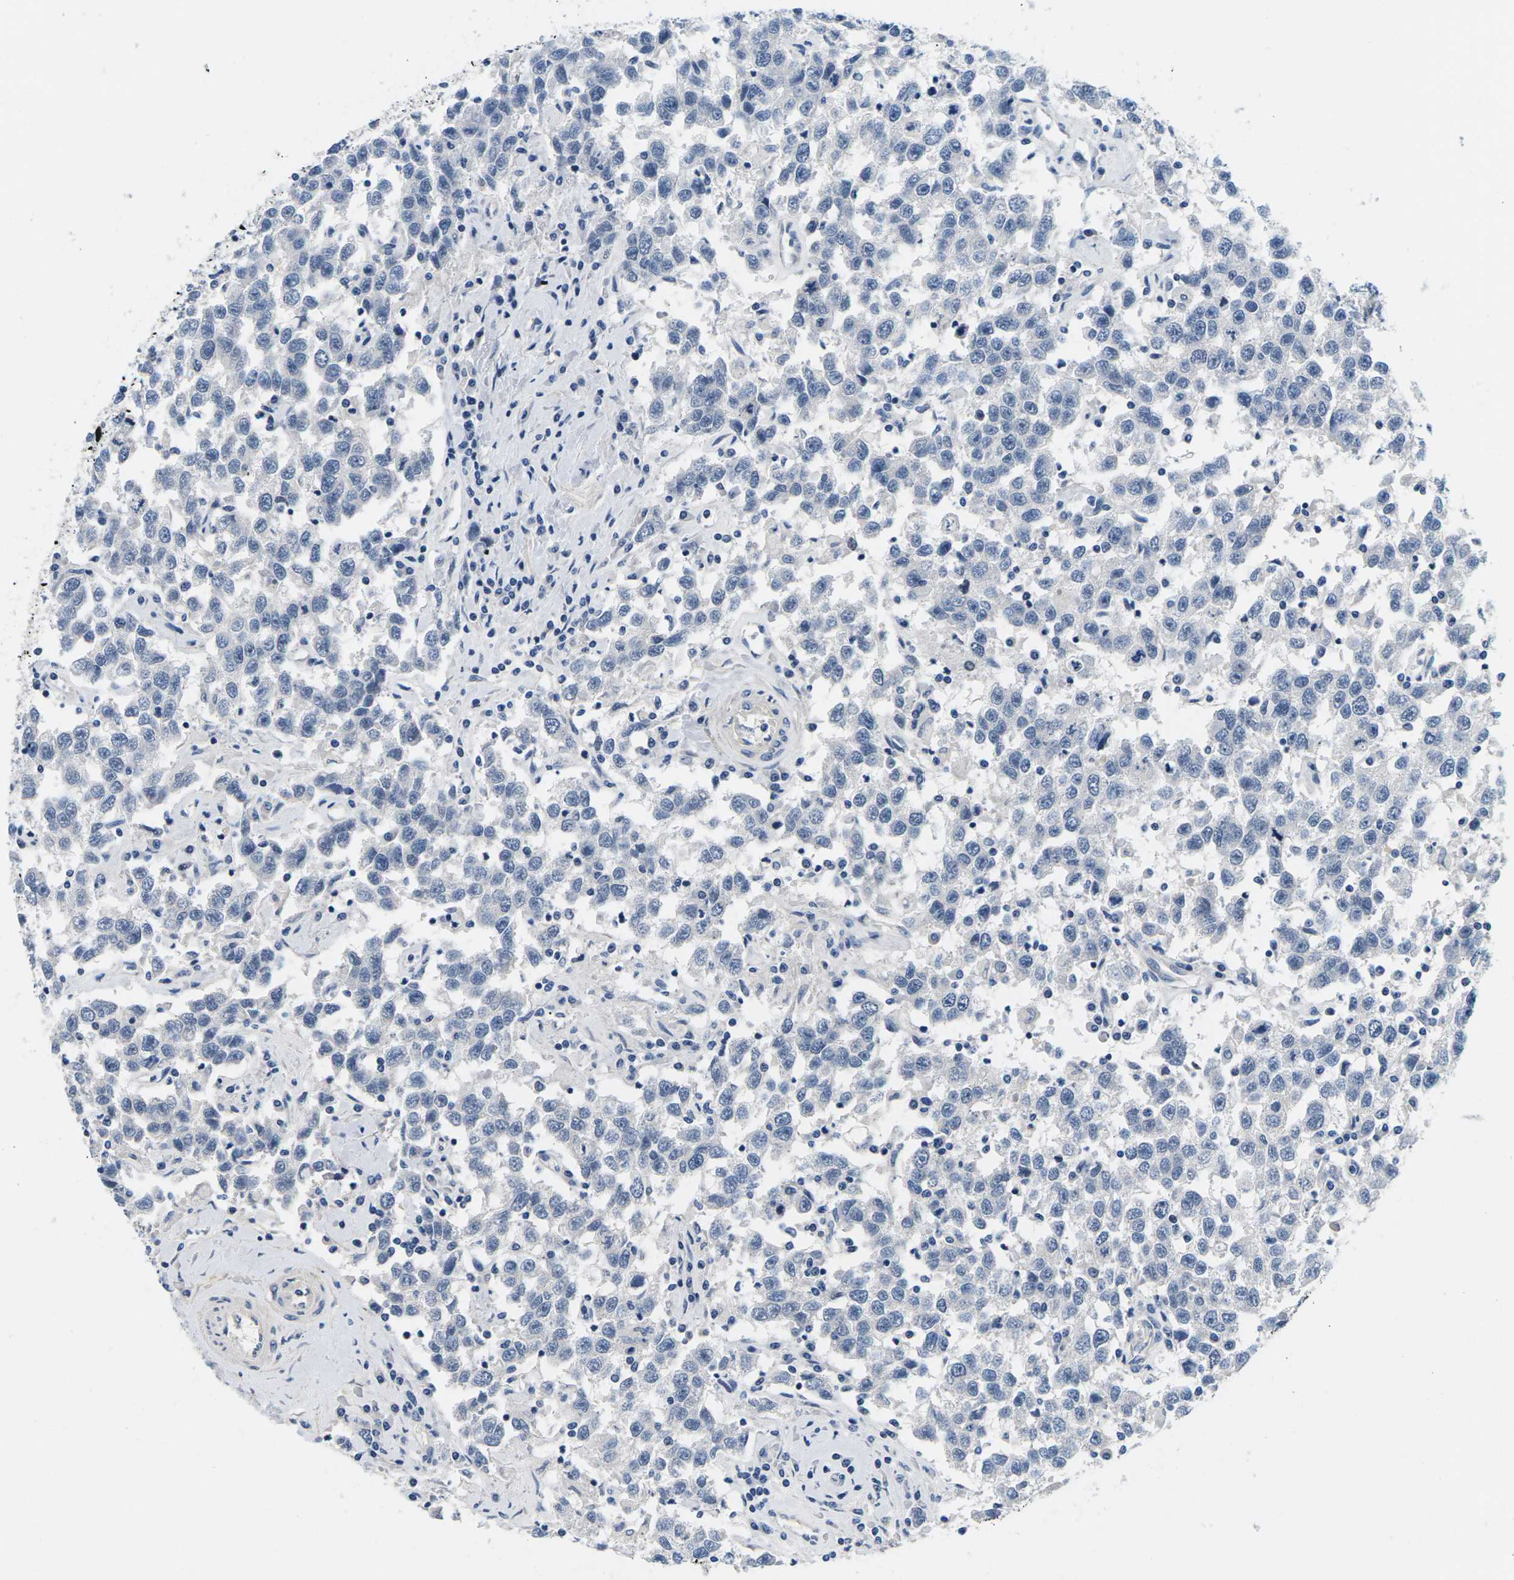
{"staining": {"intensity": "negative", "quantity": "none", "location": "none"}, "tissue": "testis cancer", "cell_type": "Tumor cells", "image_type": "cancer", "snomed": [{"axis": "morphology", "description": "Seminoma, NOS"}, {"axis": "topography", "description": "Testis"}], "caption": "Immunohistochemistry of human testis seminoma shows no expression in tumor cells.", "gene": "TSPAN2", "patient": {"sex": "male", "age": 41}}